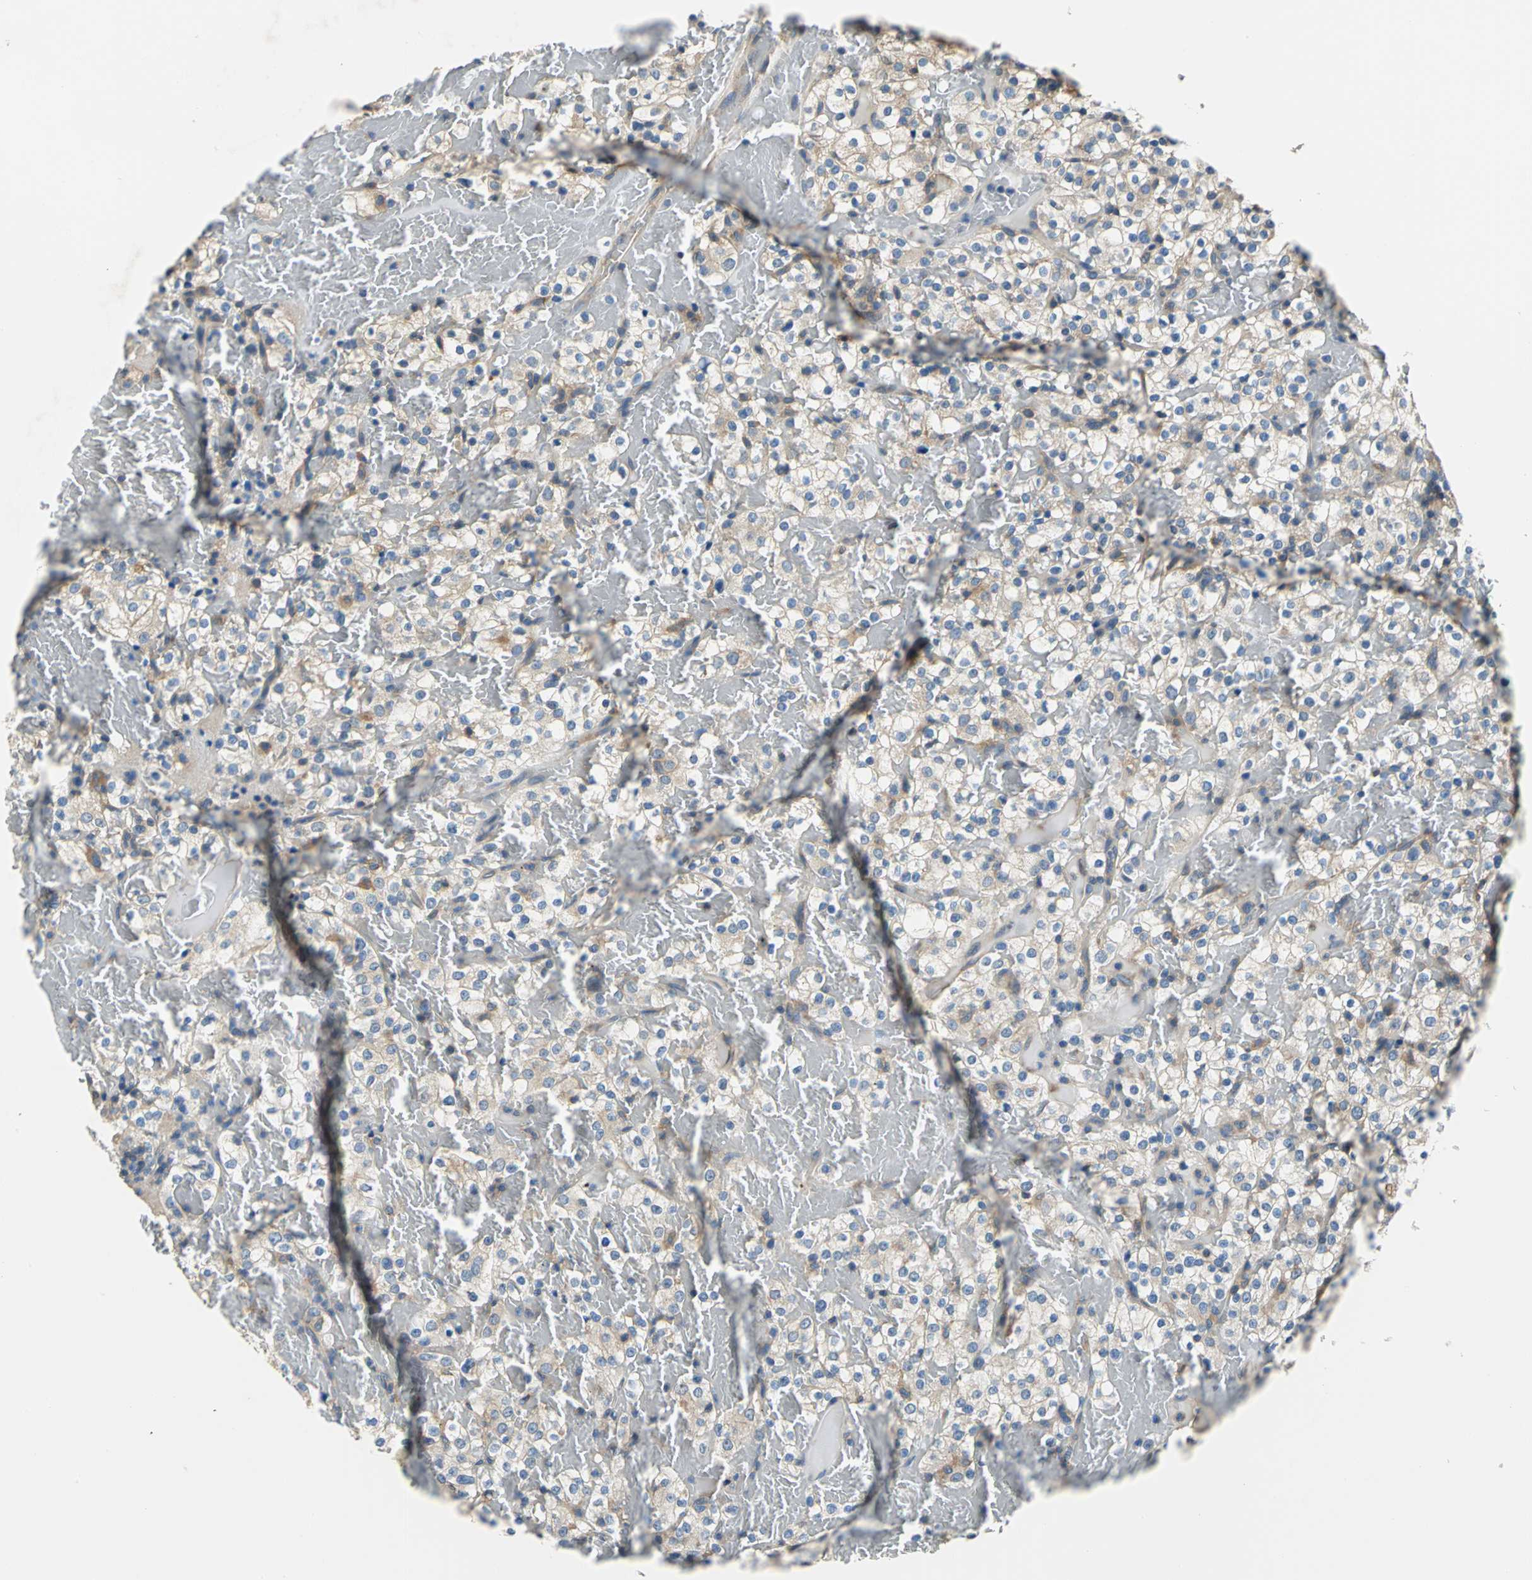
{"staining": {"intensity": "weak", "quantity": "<25%", "location": "cytoplasmic/membranous"}, "tissue": "renal cancer", "cell_type": "Tumor cells", "image_type": "cancer", "snomed": [{"axis": "morphology", "description": "Normal tissue, NOS"}, {"axis": "morphology", "description": "Adenocarcinoma, NOS"}, {"axis": "topography", "description": "Kidney"}], "caption": "Adenocarcinoma (renal) was stained to show a protein in brown. There is no significant positivity in tumor cells. (DAB immunohistochemistry (IHC), high magnification).", "gene": "DDX3Y", "patient": {"sex": "female", "age": 72}}